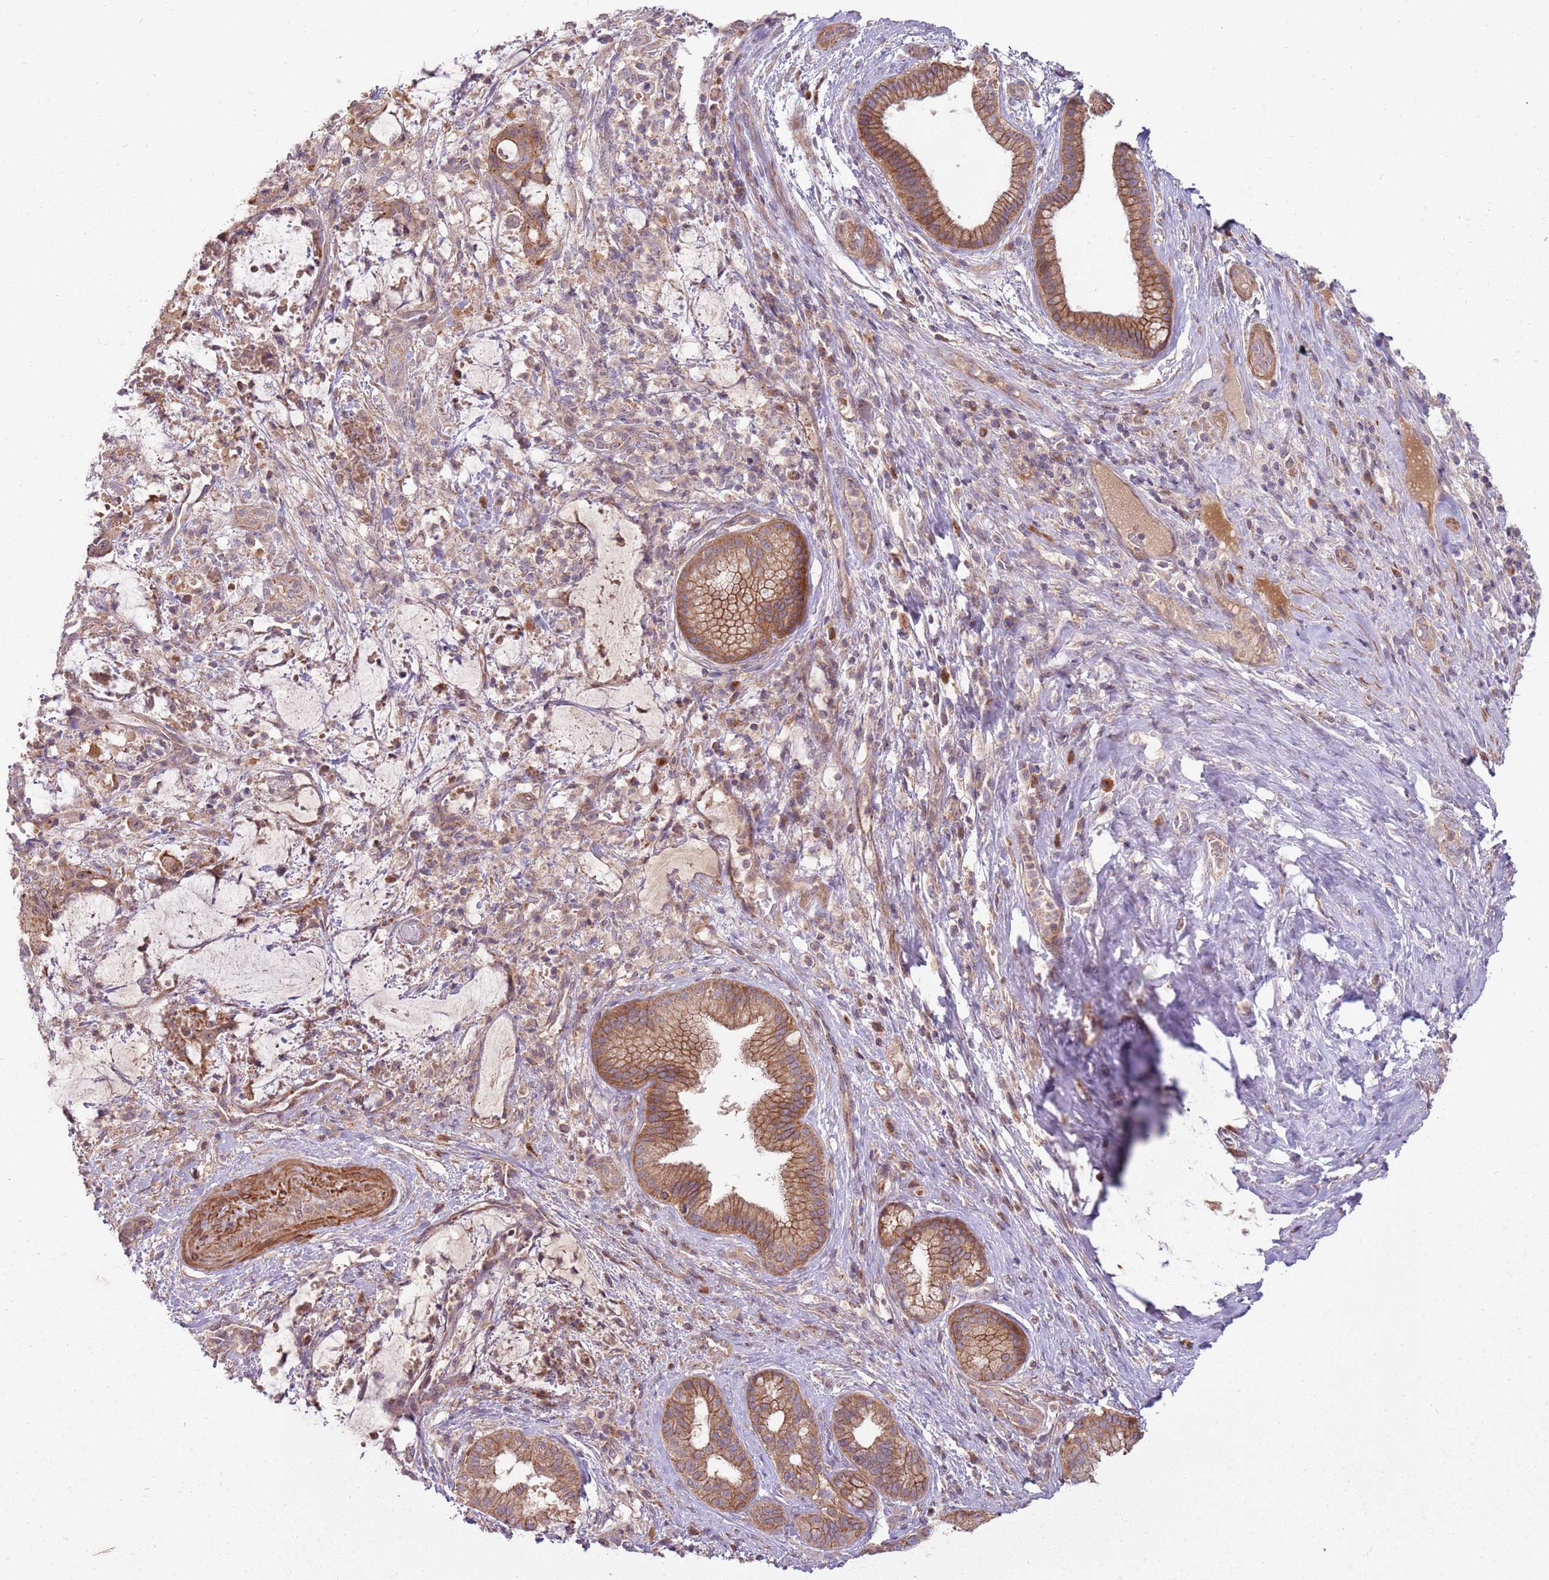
{"staining": {"intensity": "moderate", "quantity": ">75%", "location": "cytoplasmic/membranous"}, "tissue": "liver cancer", "cell_type": "Tumor cells", "image_type": "cancer", "snomed": [{"axis": "morphology", "description": "Normal tissue, NOS"}, {"axis": "morphology", "description": "Cholangiocarcinoma"}, {"axis": "topography", "description": "Liver"}, {"axis": "topography", "description": "Peripheral nerve tissue"}], "caption": "DAB immunohistochemical staining of liver cancer demonstrates moderate cytoplasmic/membranous protein expression in about >75% of tumor cells.", "gene": "SPATA31D1", "patient": {"sex": "female", "age": 73}}